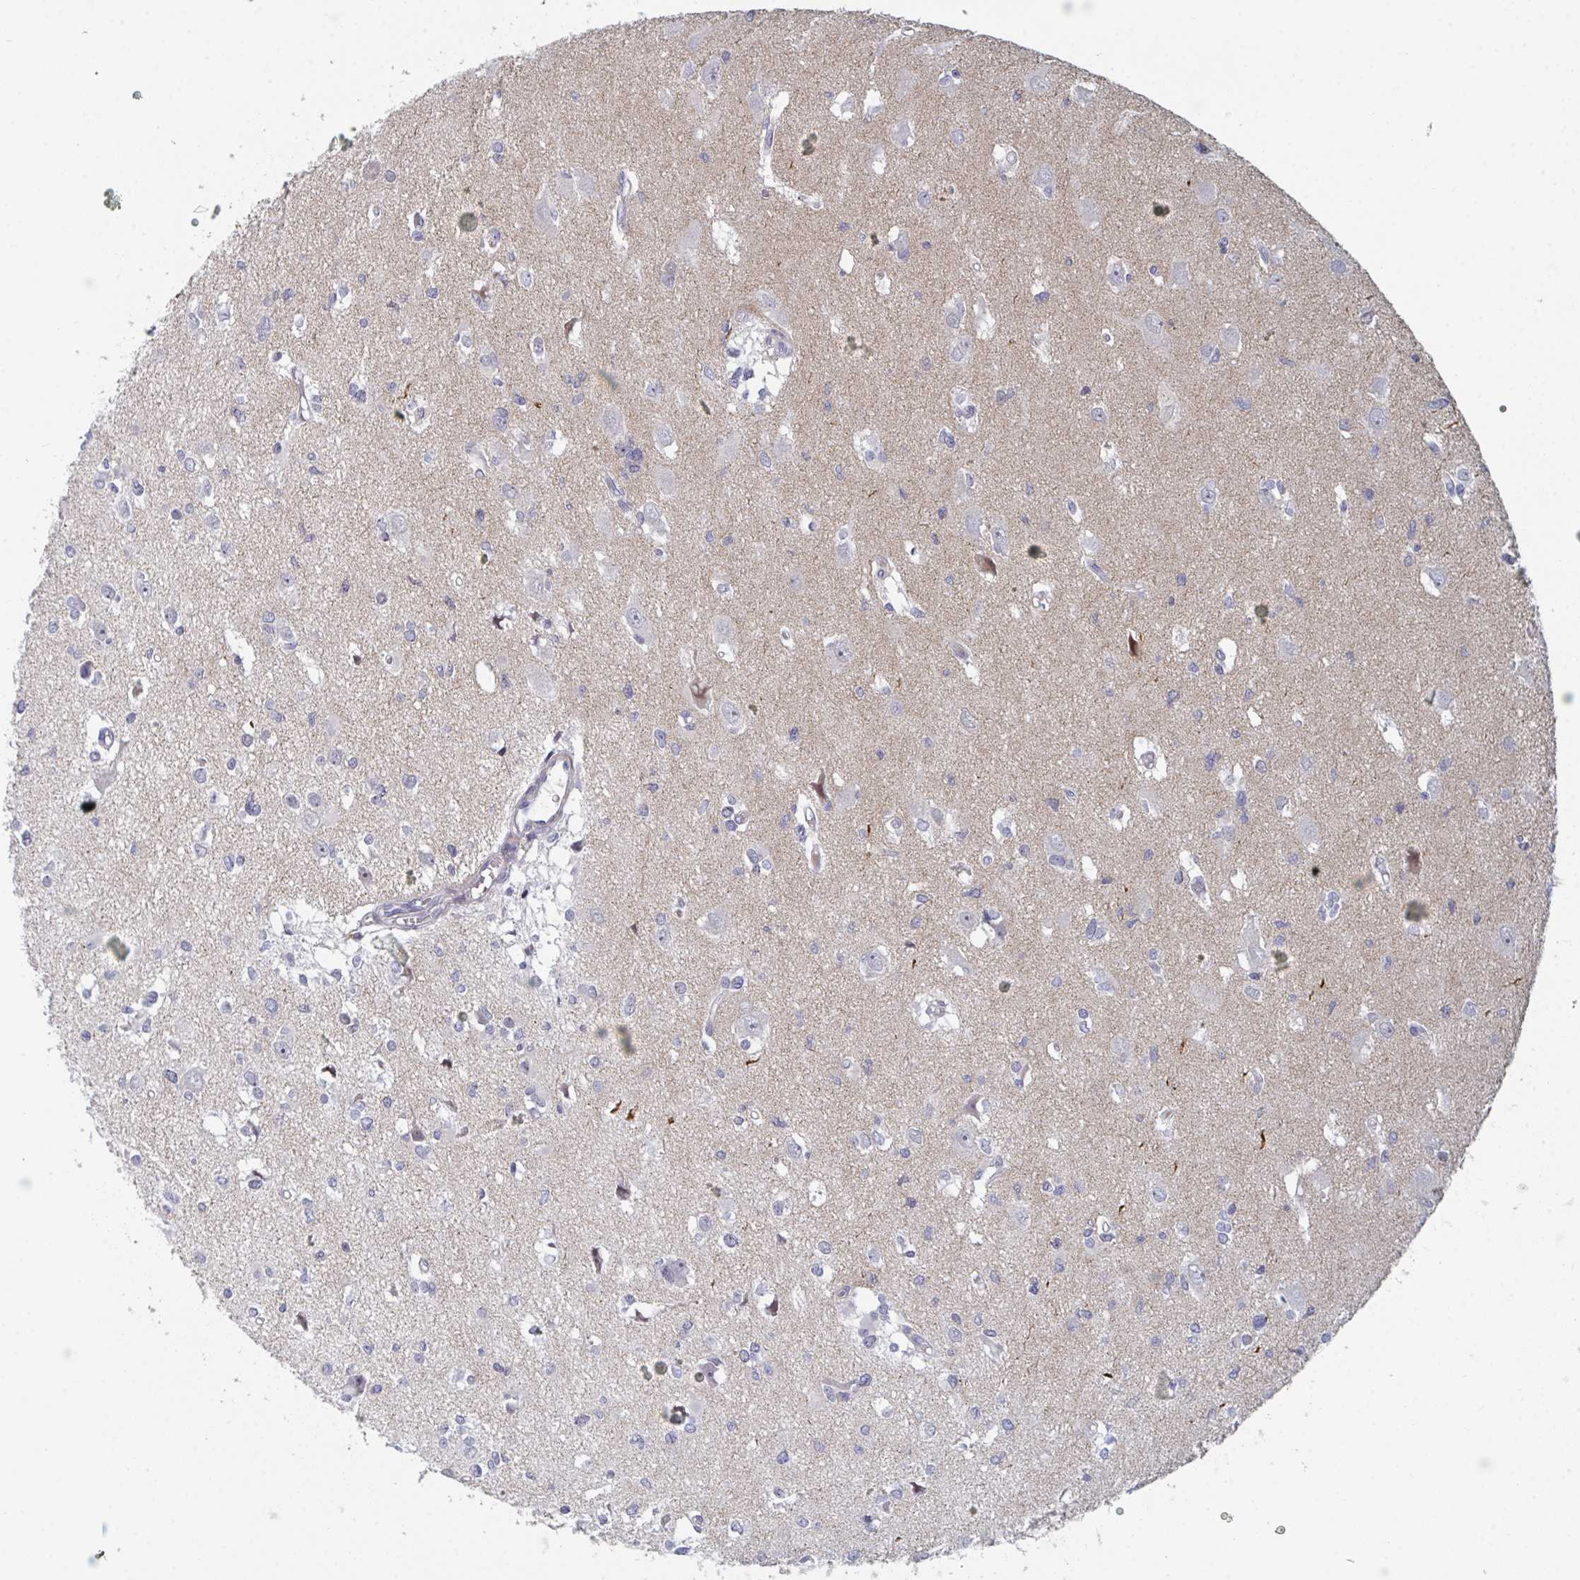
{"staining": {"intensity": "negative", "quantity": "none", "location": "none"}, "tissue": "glioma", "cell_type": "Tumor cells", "image_type": "cancer", "snomed": [{"axis": "morphology", "description": "Glioma, malignant, High grade"}, {"axis": "topography", "description": "Brain"}], "caption": "Tumor cells show no significant expression in malignant glioma (high-grade).", "gene": "CENPT", "patient": {"sex": "male", "age": 23}}